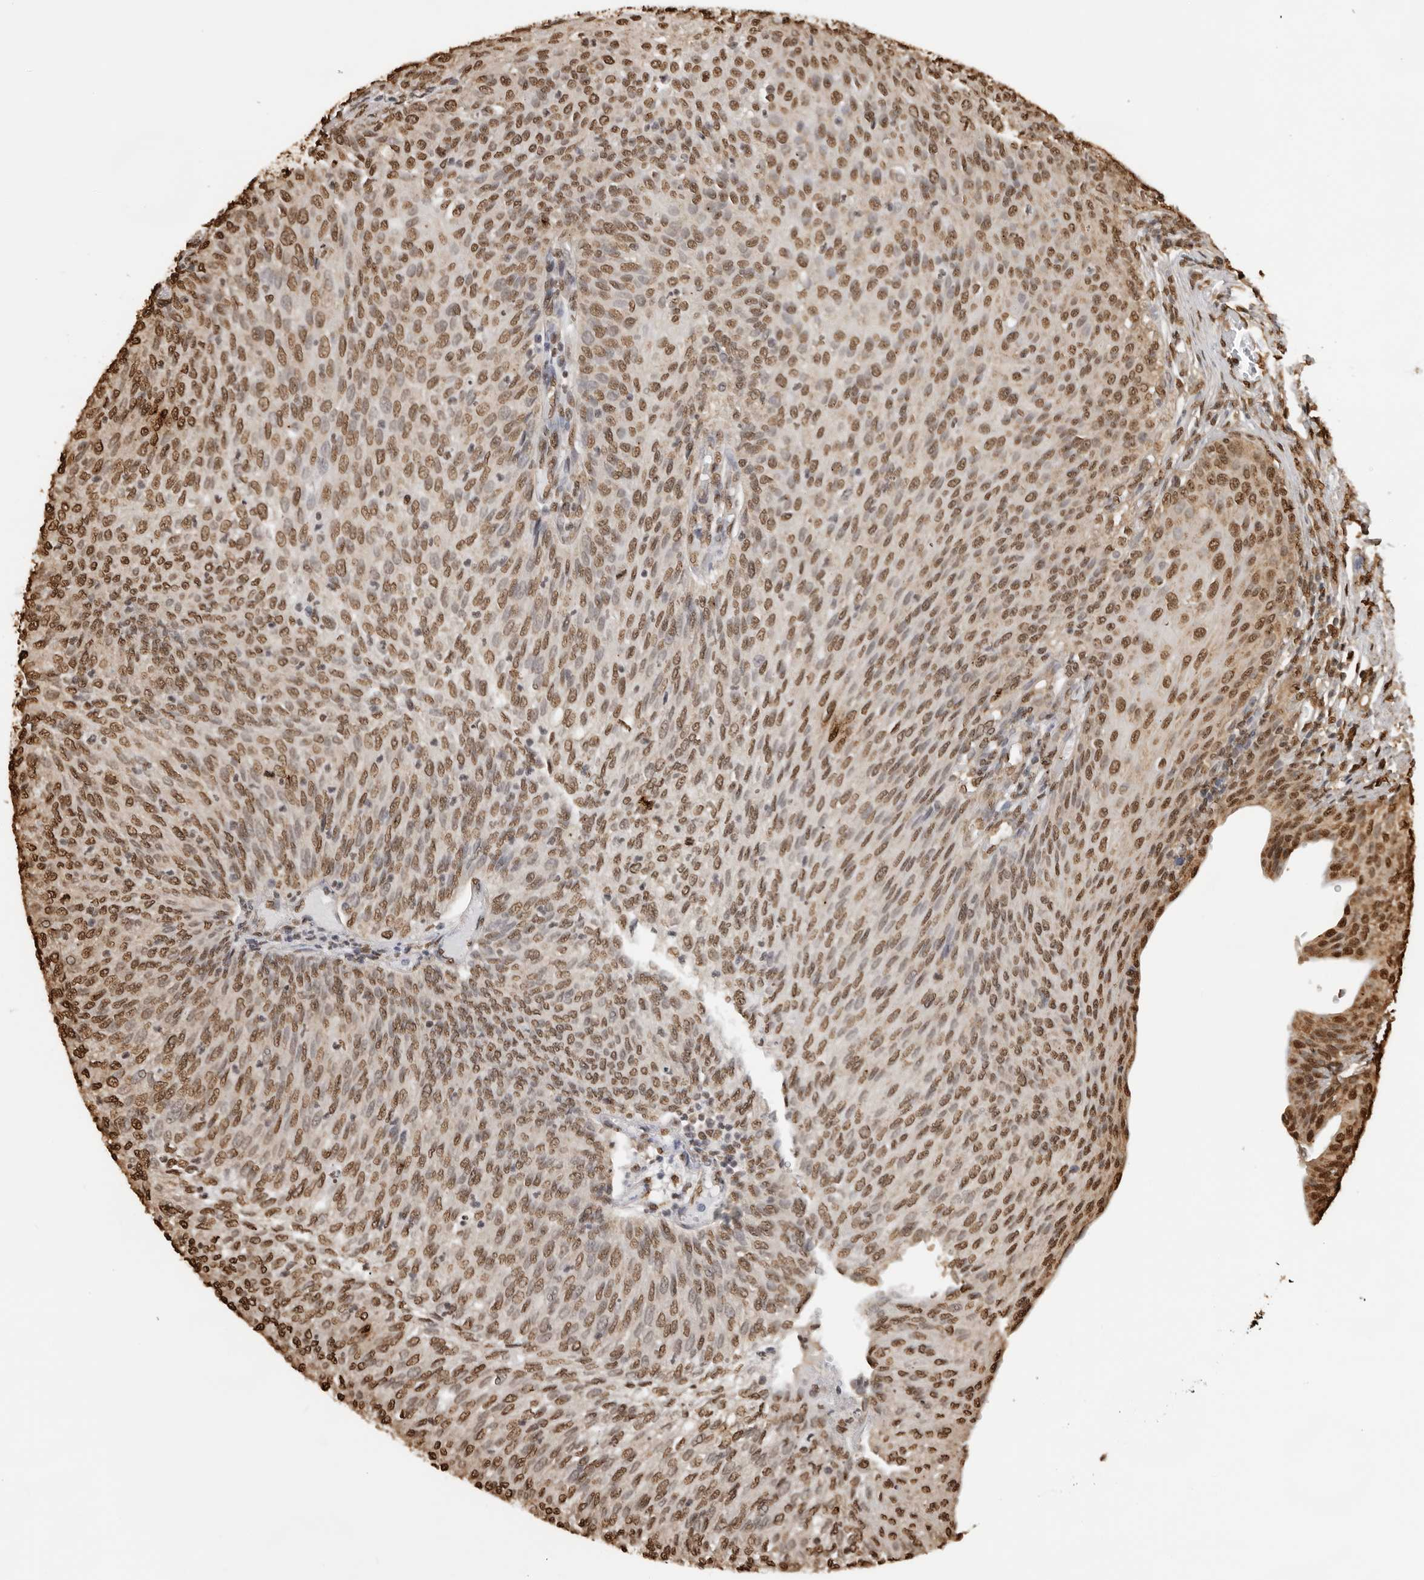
{"staining": {"intensity": "moderate", "quantity": ">75%", "location": "nuclear"}, "tissue": "urothelial cancer", "cell_type": "Tumor cells", "image_type": "cancer", "snomed": [{"axis": "morphology", "description": "Urothelial carcinoma, Low grade"}, {"axis": "topography", "description": "Urinary bladder"}], "caption": "DAB immunohistochemical staining of human urothelial cancer reveals moderate nuclear protein expression in about >75% of tumor cells.", "gene": "ZFP91", "patient": {"sex": "female", "age": 79}}